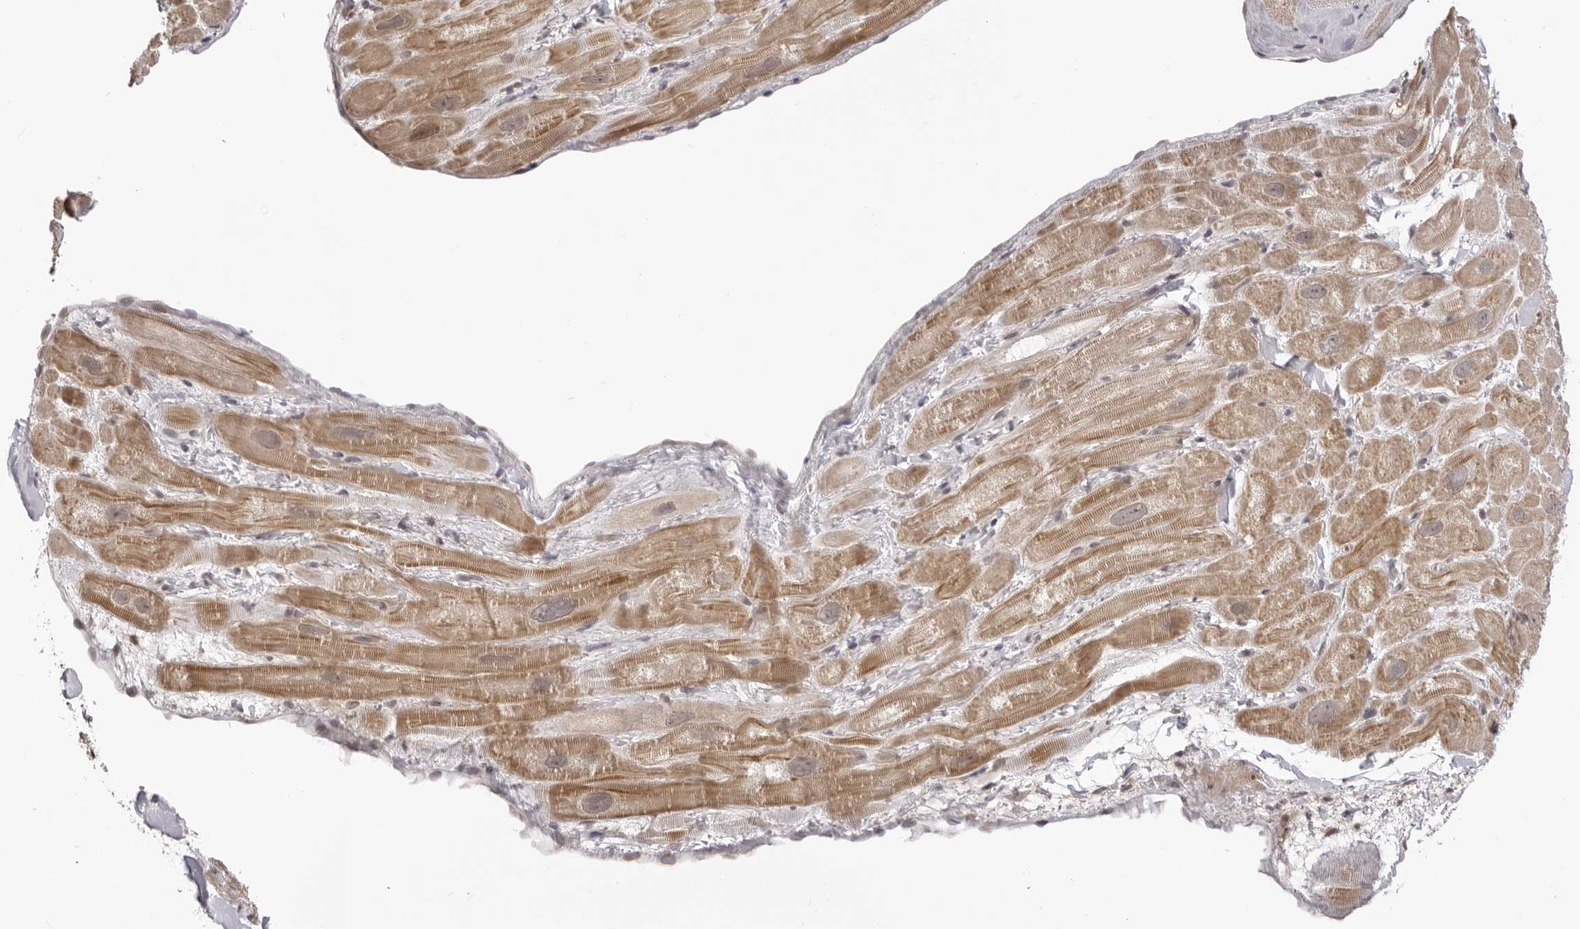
{"staining": {"intensity": "moderate", "quantity": ">75%", "location": "cytoplasmic/membranous"}, "tissue": "heart muscle", "cell_type": "Cardiomyocytes", "image_type": "normal", "snomed": [{"axis": "morphology", "description": "Normal tissue, NOS"}, {"axis": "topography", "description": "Heart"}], "caption": "Benign heart muscle demonstrates moderate cytoplasmic/membranous expression in about >75% of cardiomyocytes, visualized by immunohistochemistry. Ihc stains the protein of interest in brown and the nuclei are stained blue.", "gene": "ZC3H11A", "patient": {"sex": "male", "age": 49}}